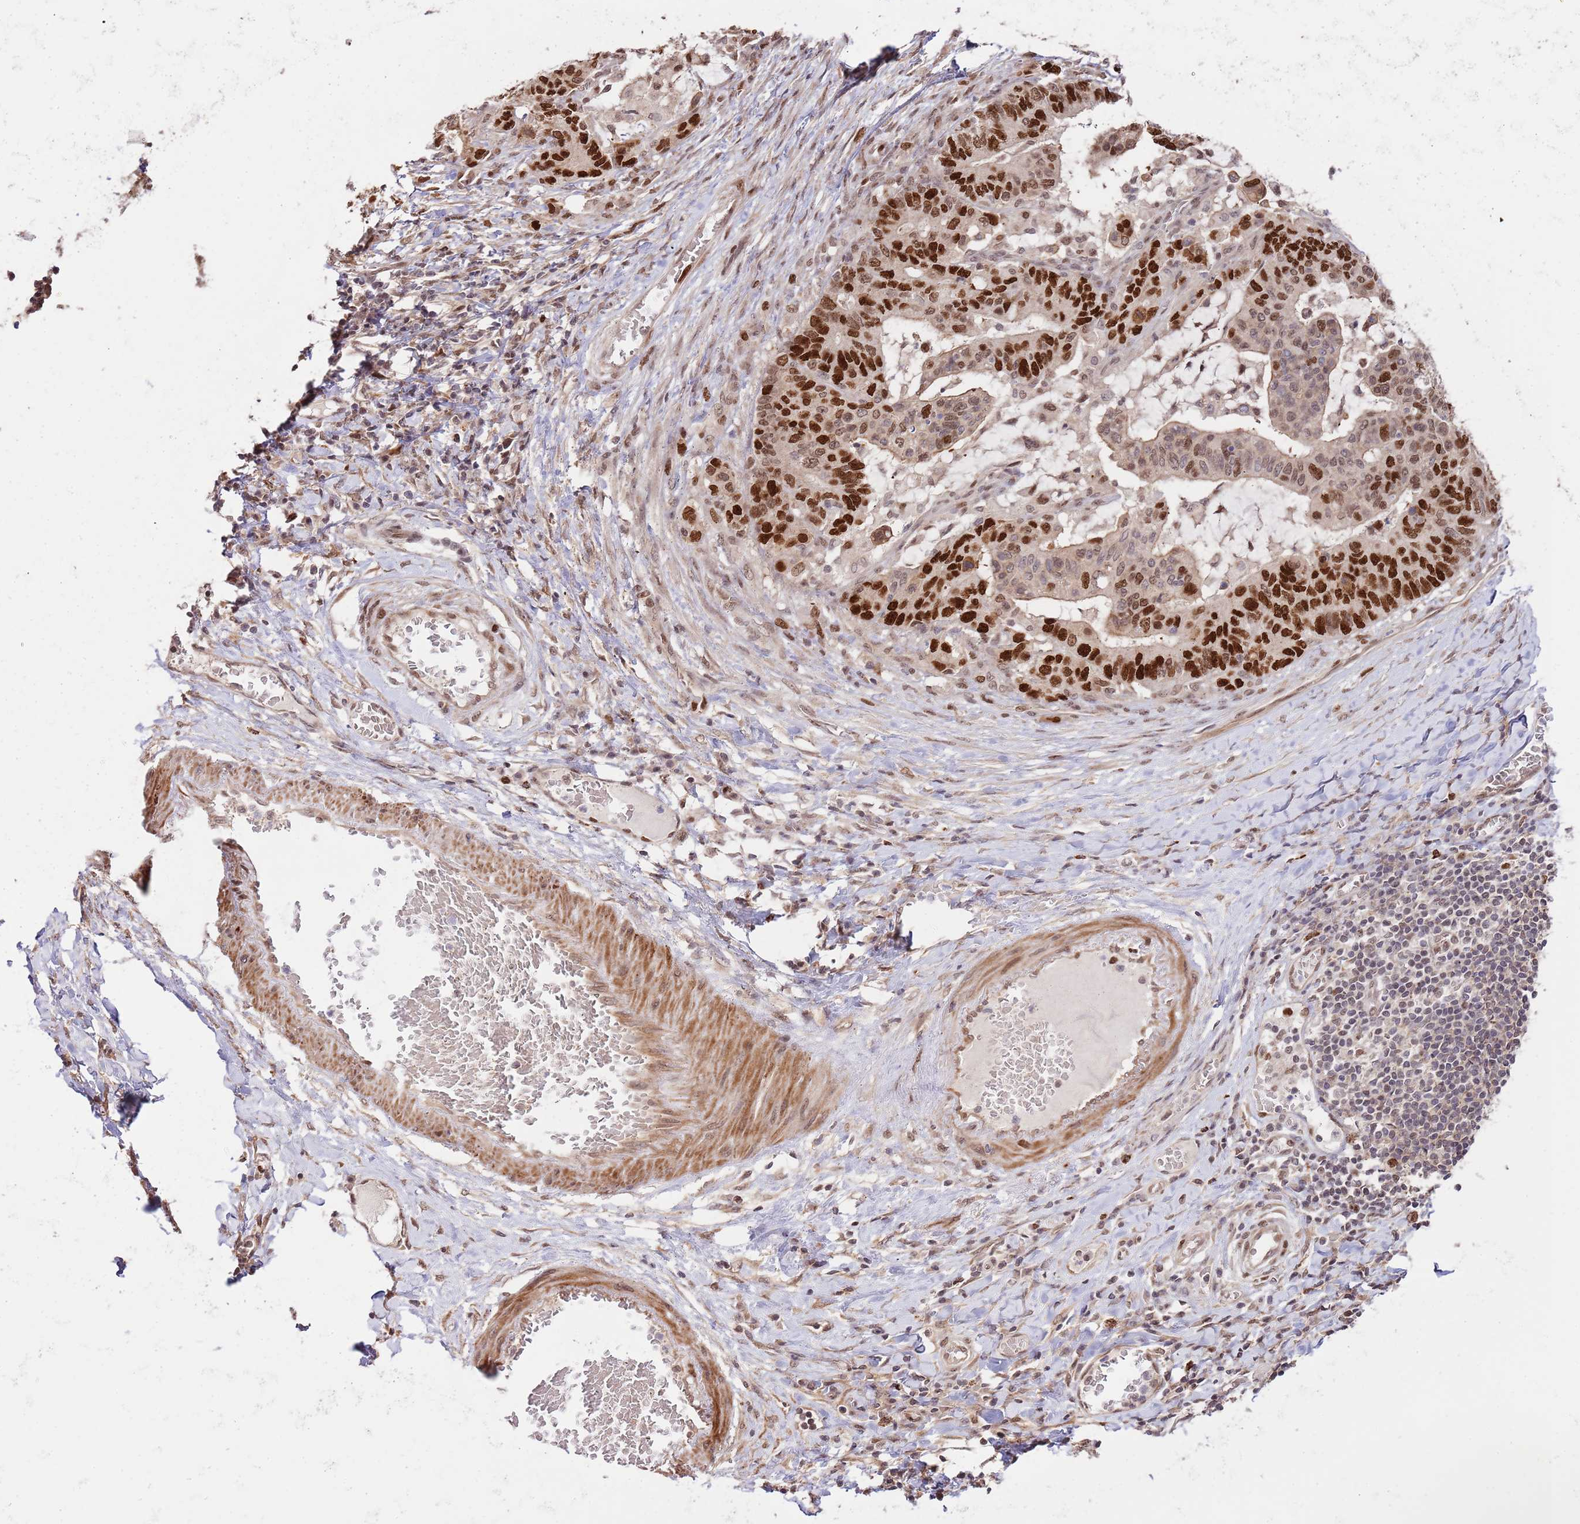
{"staining": {"intensity": "strong", "quantity": ">75%", "location": "nuclear"}, "tissue": "stomach cancer", "cell_type": "Tumor cells", "image_type": "cancer", "snomed": [{"axis": "morphology", "description": "Normal tissue, NOS"}, {"axis": "morphology", "description": "Adenocarcinoma, NOS"}, {"axis": "topography", "description": "Stomach"}], "caption": "Stomach cancer stained for a protein reveals strong nuclear positivity in tumor cells. The protein is shown in brown color, while the nuclei are stained blue.", "gene": "RIF1", "patient": {"sex": "female", "age": 64}}